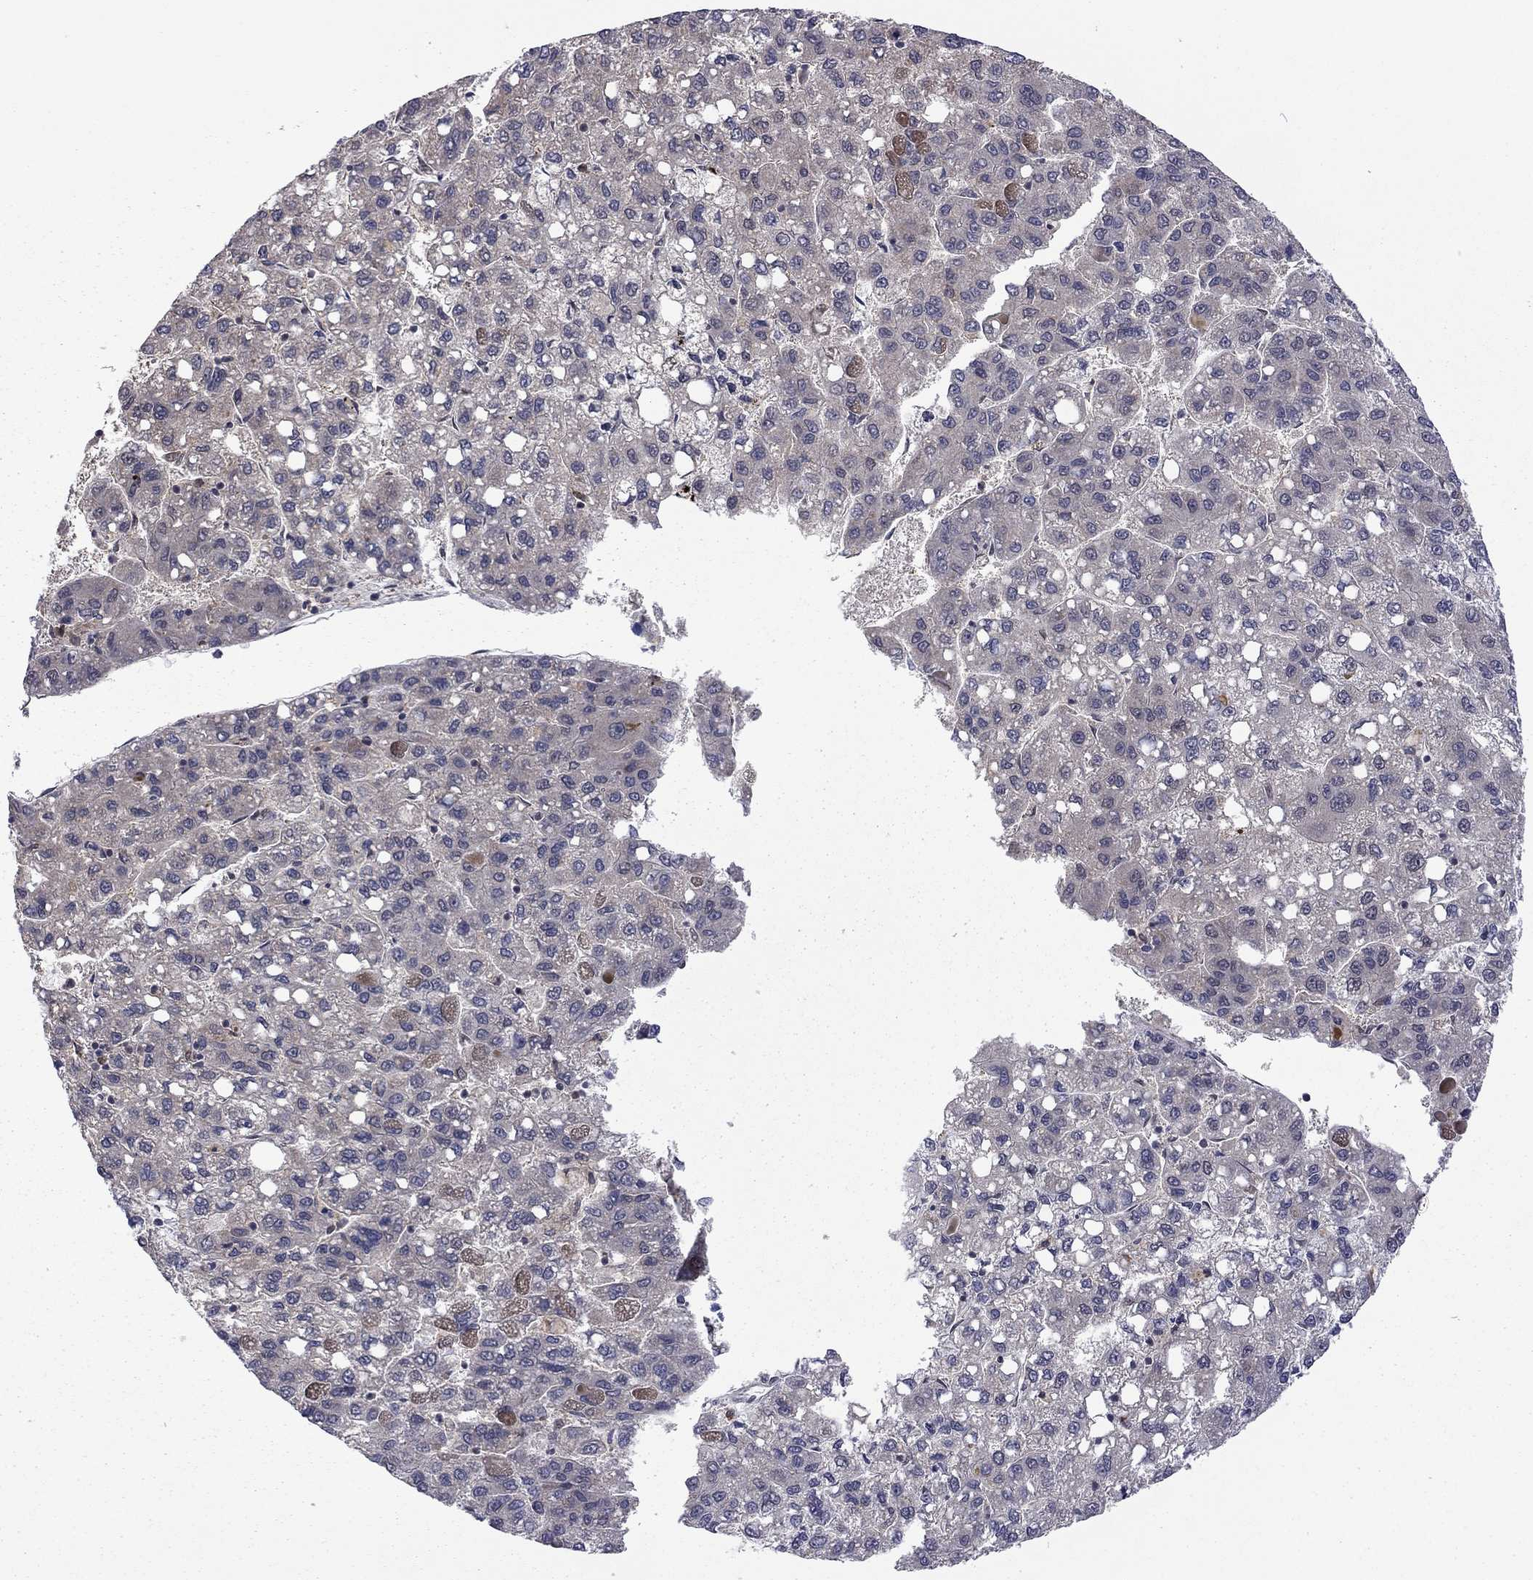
{"staining": {"intensity": "negative", "quantity": "none", "location": "none"}, "tissue": "liver cancer", "cell_type": "Tumor cells", "image_type": "cancer", "snomed": [{"axis": "morphology", "description": "Carcinoma, Hepatocellular, NOS"}, {"axis": "topography", "description": "Liver"}], "caption": "The image shows no staining of tumor cells in liver hepatocellular carcinoma.", "gene": "GPAA1", "patient": {"sex": "female", "age": 82}}